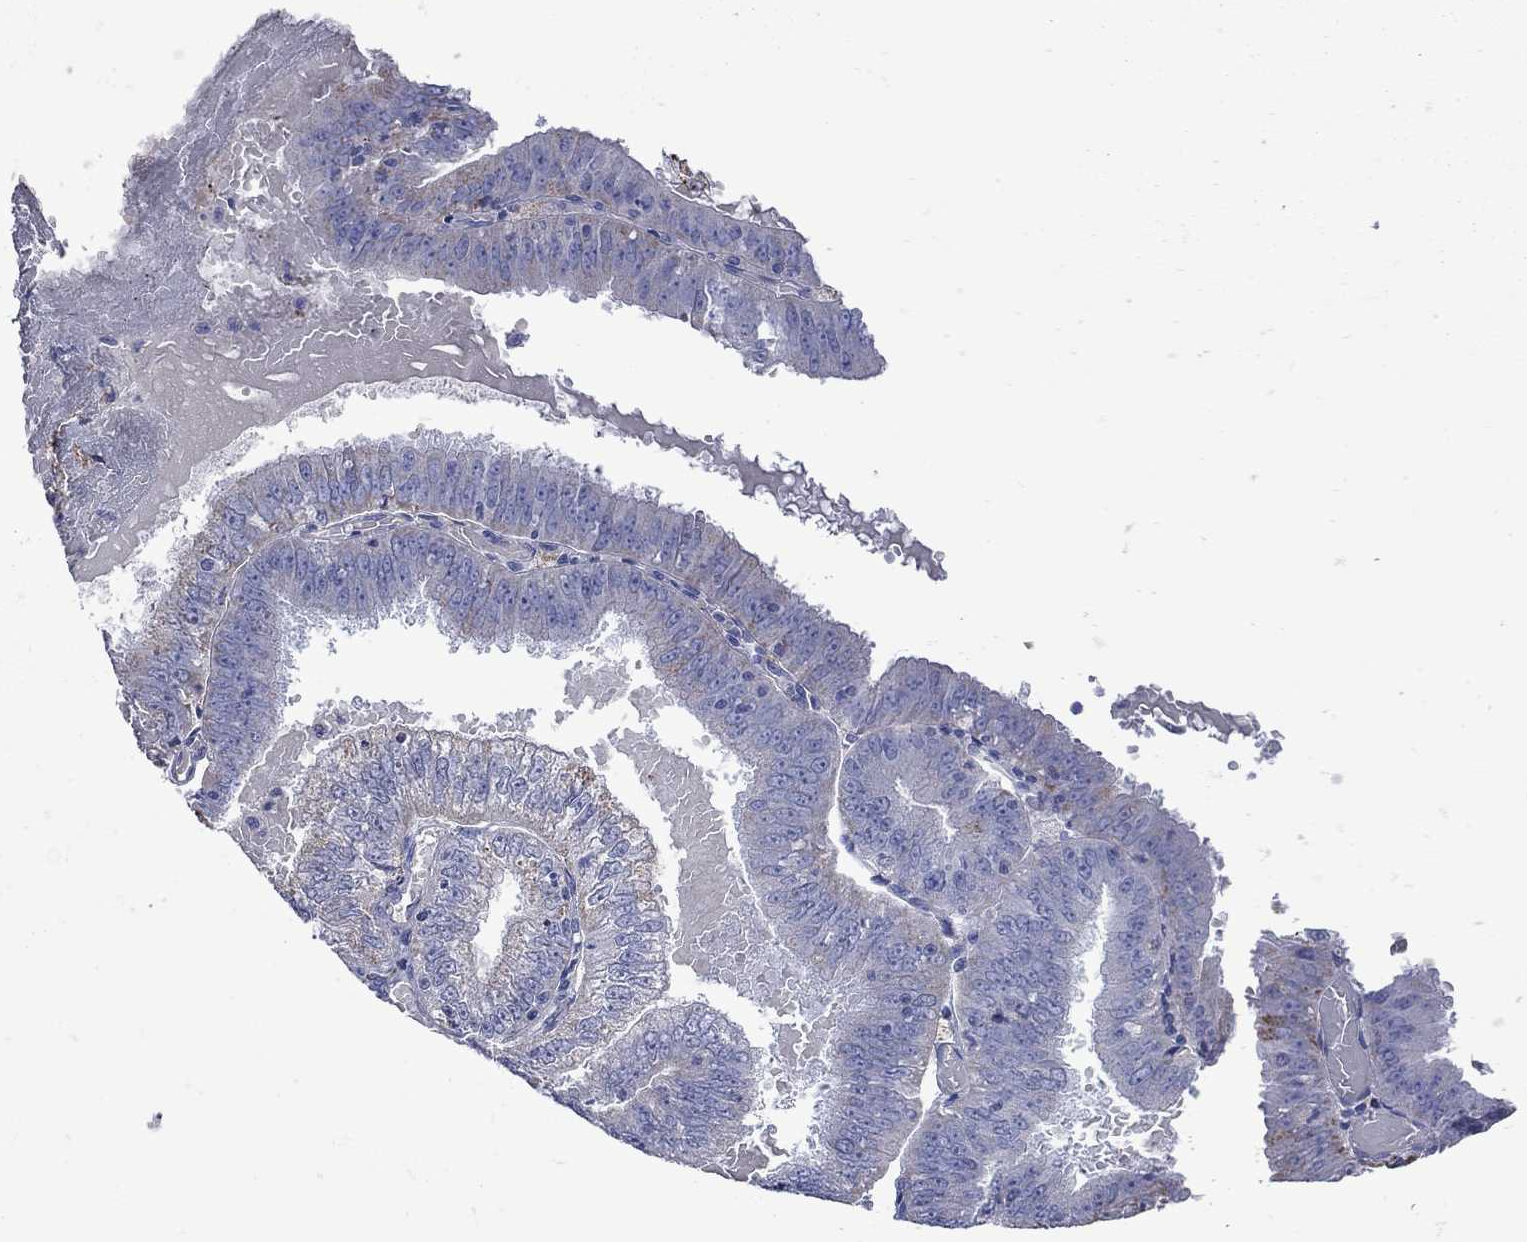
{"staining": {"intensity": "moderate", "quantity": "<25%", "location": "cytoplasmic/membranous"}, "tissue": "endometrial cancer", "cell_type": "Tumor cells", "image_type": "cancer", "snomed": [{"axis": "morphology", "description": "Adenocarcinoma, NOS"}, {"axis": "topography", "description": "Endometrium"}], "caption": "Human endometrial cancer stained with a protein marker shows moderate staining in tumor cells.", "gene": "SESTD1", "patient": {"sex": "female", "age": 66}}